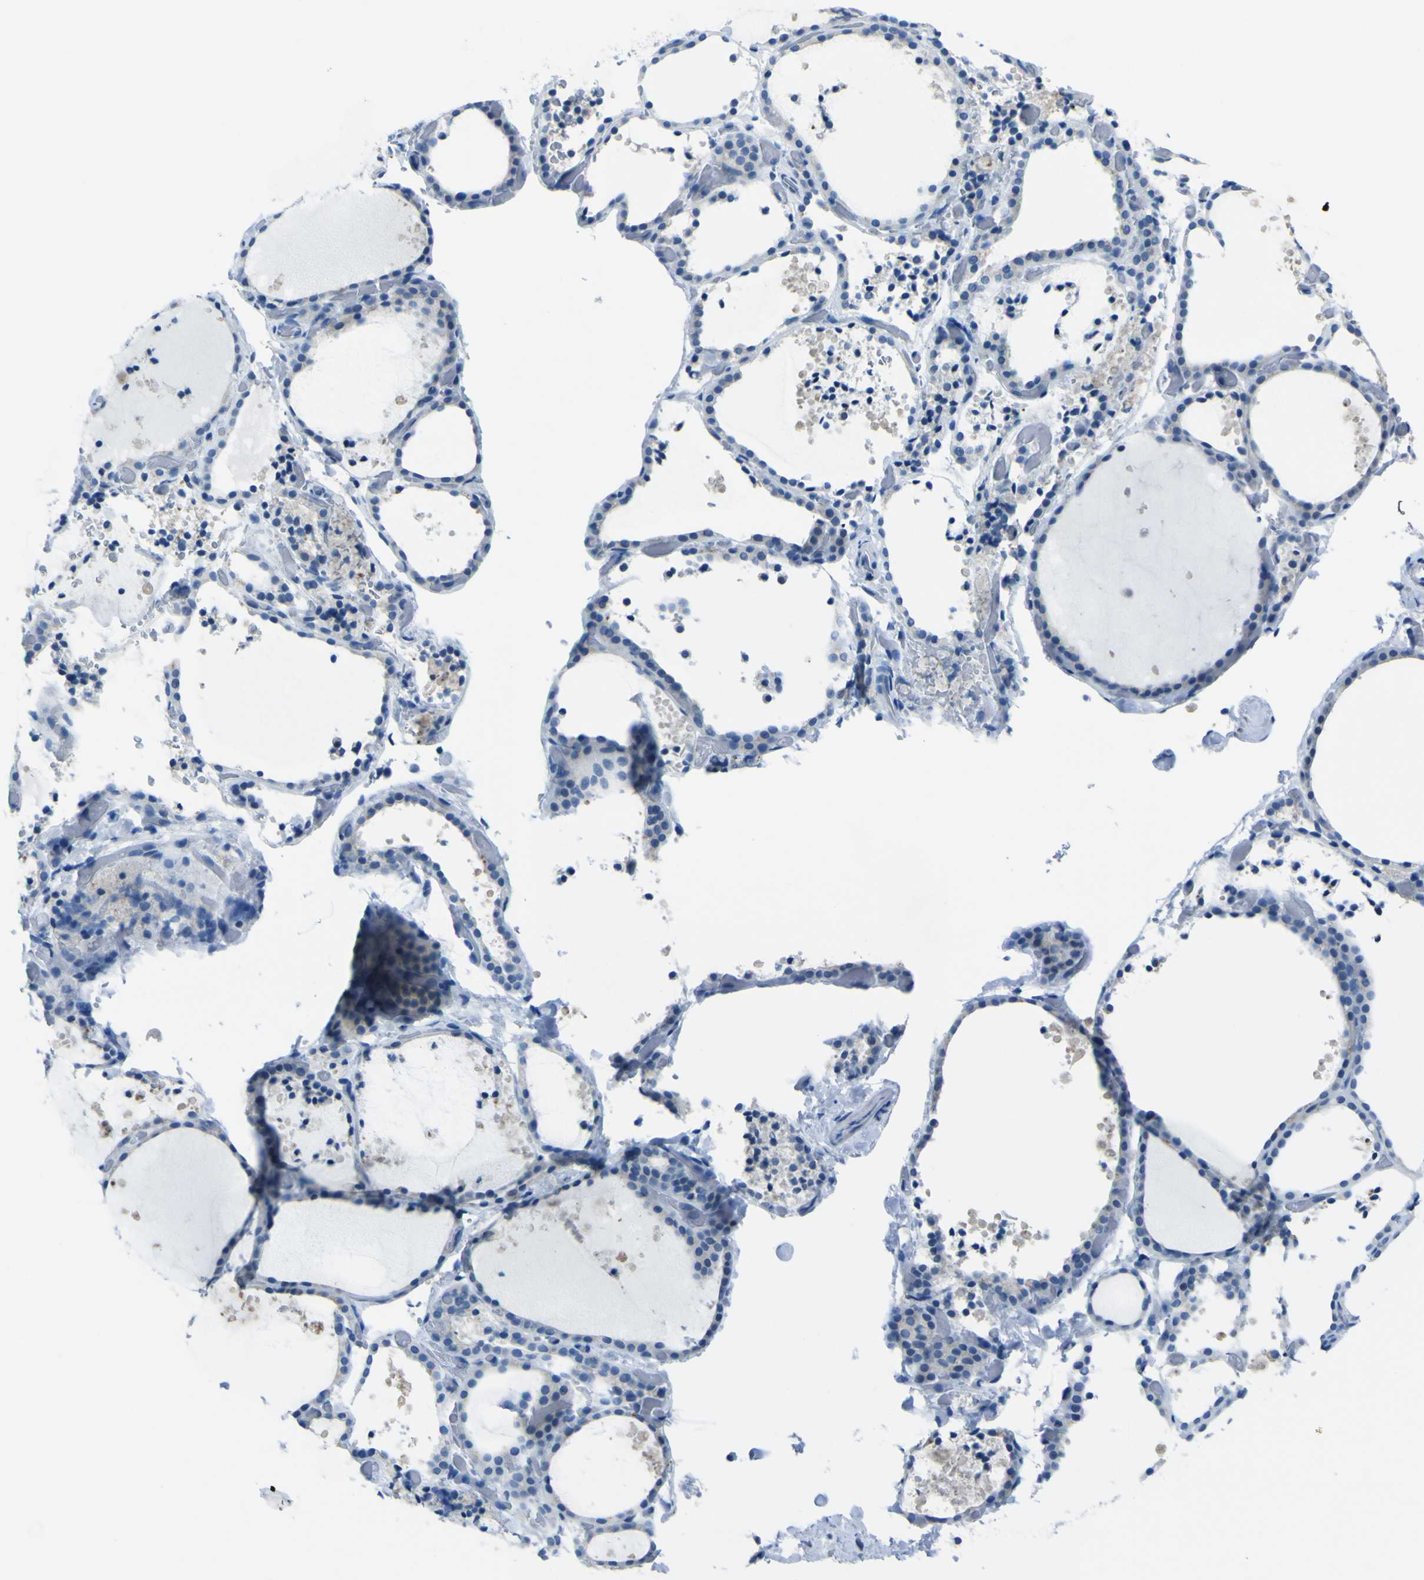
{"staining": {"intensity": "negative", "quantity": "none", "location": "none"}, "tissue": "thyroid gland", "cell_type": "Glandular cells", "image_type": "normal", "snomed": [{"axis": "morphology", "description": "Normal tissue, NOS"}, {"axis": "topography", "description": "Thyroid gland"}], "caption": "Glandular cells are negative for protein expression in normal human thyroid gland. (DAB (3,3'-diaminobenzidine) immunohistochemistry (IHC) with hematoxylin counter stain).", "gene": "PHKG1", "patient": {"sex": "female", "age": 44}}